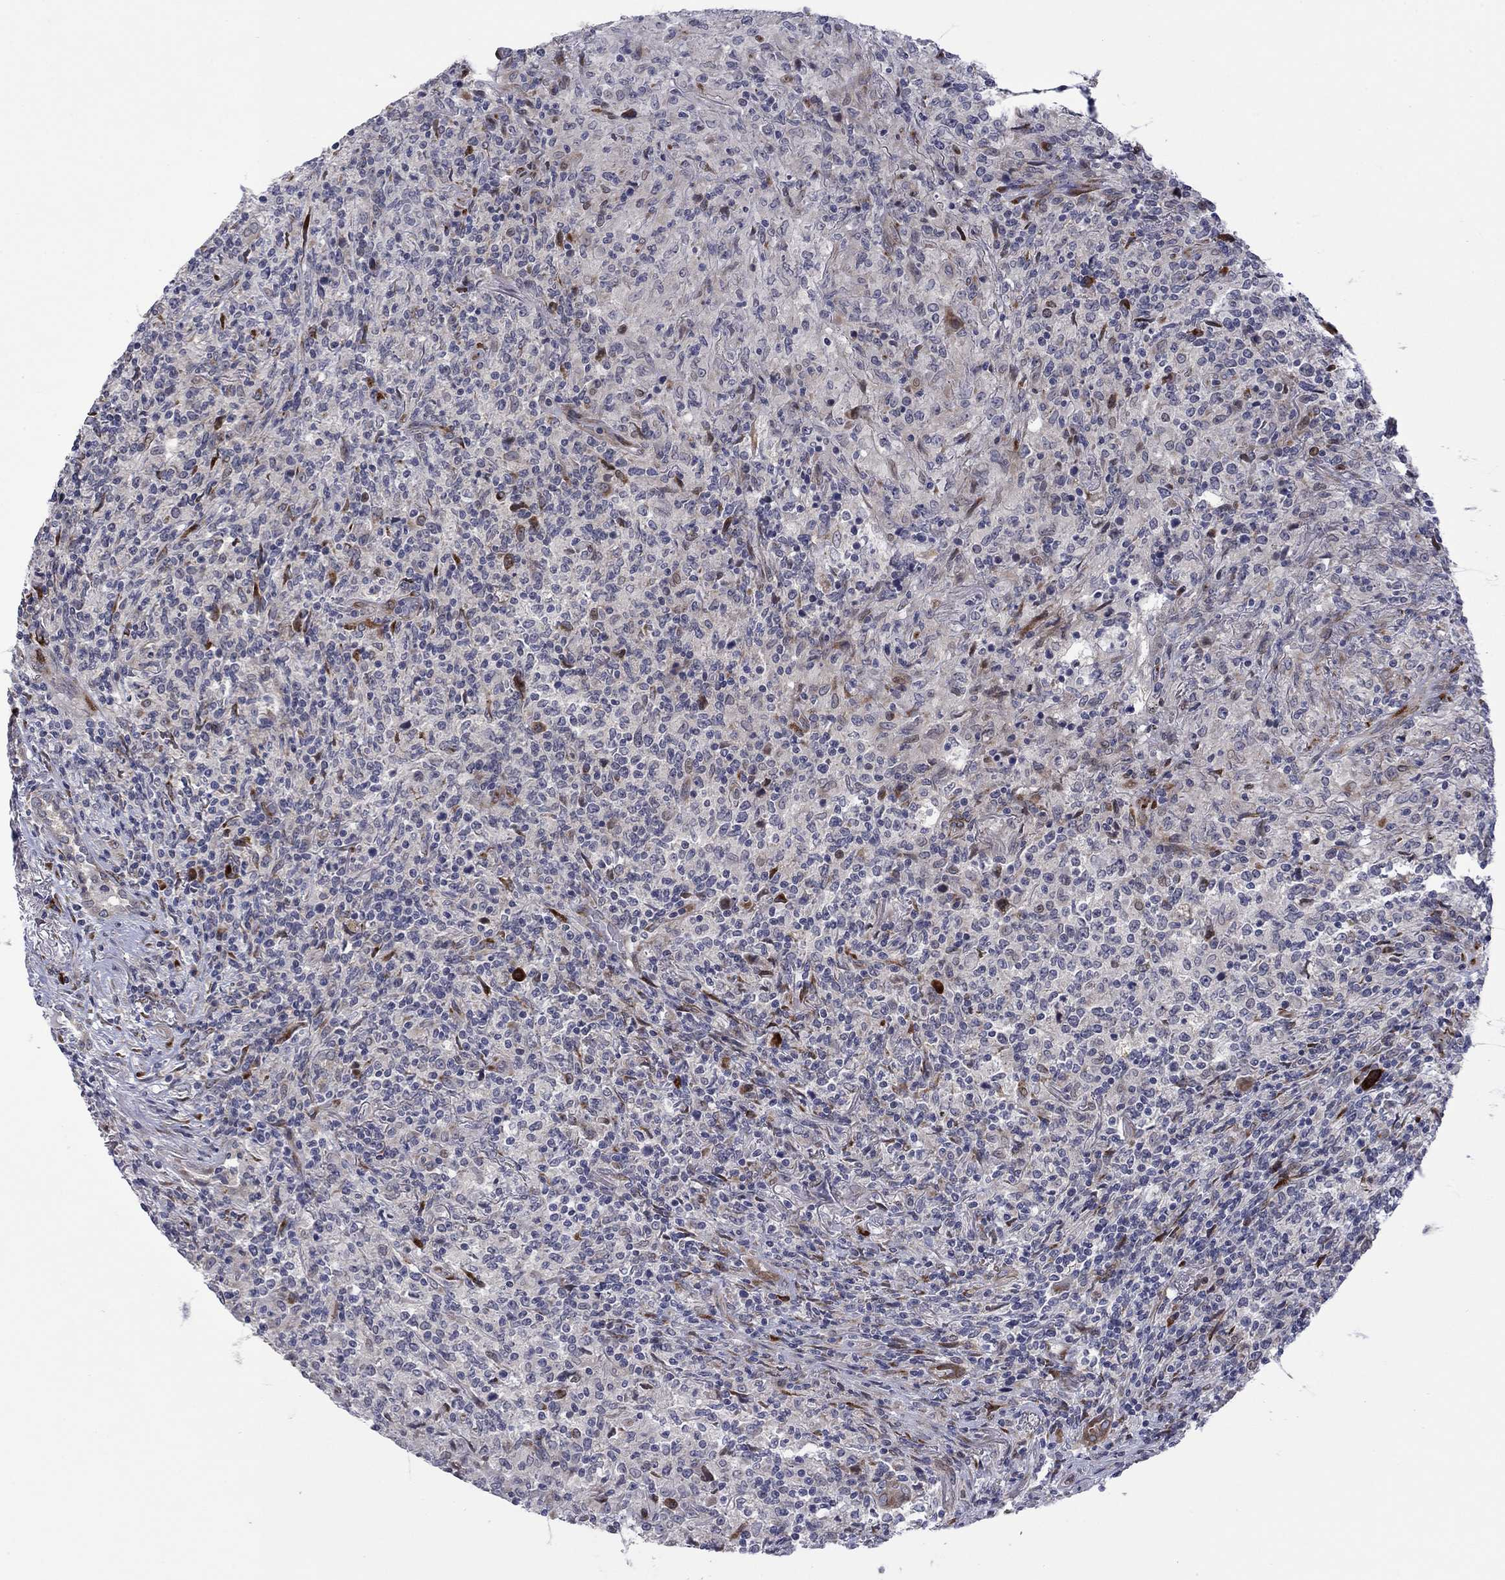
{"staining": {"intensity": "negative", "quantity": "none", "location": "none"}, "tissue": "lymphoma", "cell_type": "Tumor cells", "image_type": "cancer", "snomed": [{"axis": "morphology", "description": "Malignant lymphoma, non-Hodgkin's type, High grade"}, {"axis": "topography", "description": "Lung"}], "caption": "A high-resolution image shows IHC staining of high-grade malignant lymphoma, non-Hodgkin's type, which demonstrates no significant positivity in tumor cells.", "gene": "TTC21B", "patient": {"sex": "male", "age": 79}}